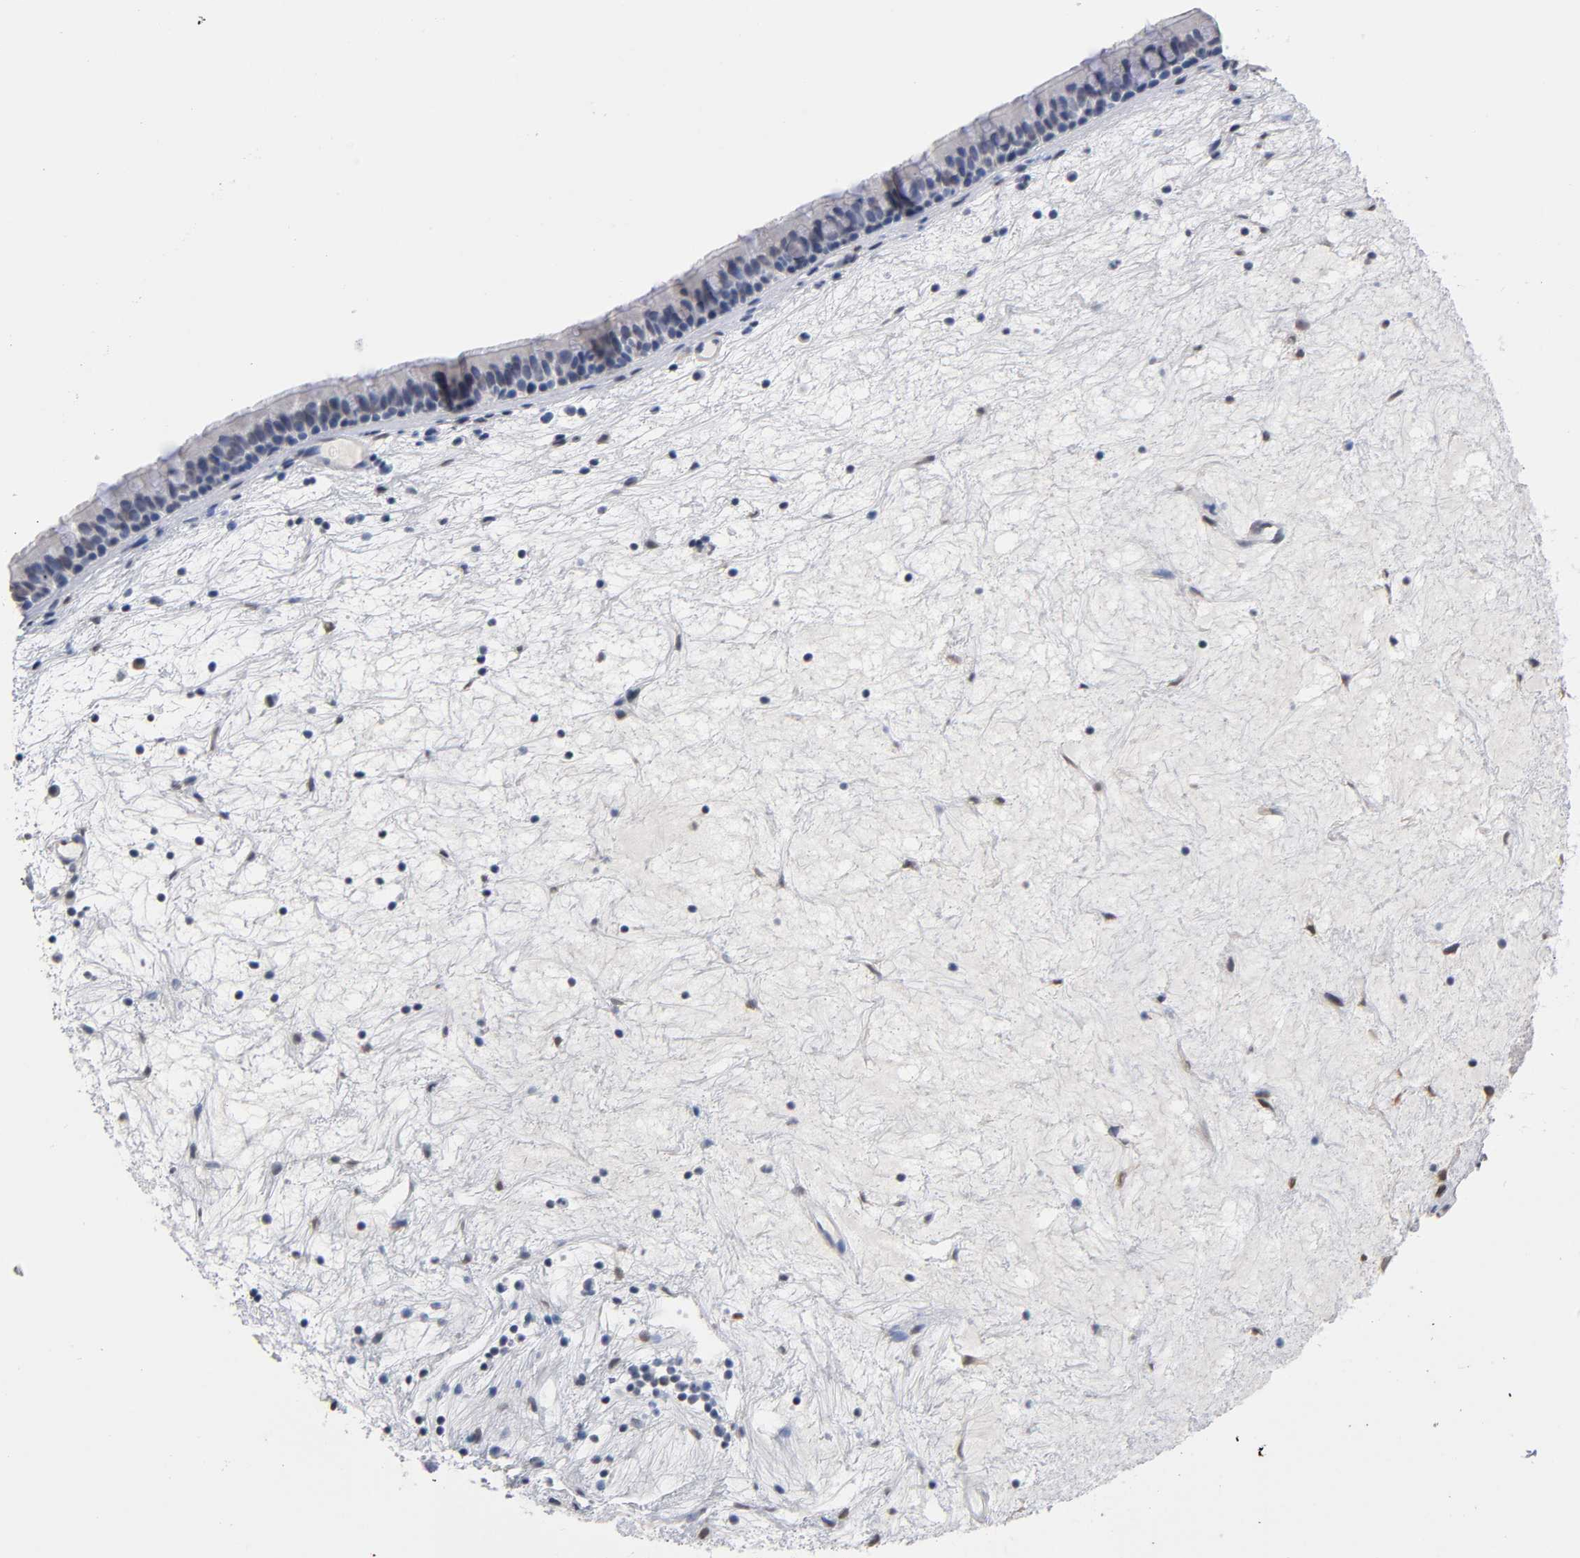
{"staining": {"intensity": "weak", "quantity": "25%-75%", "location": "cytoplasmic/membranous,nuclear"}, "tissue": "nasopharynx", "cell_type": "Respiratory epithelial cells", "image_type": "normal", "snomed": [{"axis": "morphology", "description": "Normal tissue, NOS"}, {"axis": "topography", "description": "Nasopharynx"}], "caption": "This histopathology image shows IHC staining of unremarkable human nasopharynx, with low weak cytoplasmic/membranous,nuclear expression in approximately 25%-75% of respiratory epithelial cells.", "gene": "CRABP2", "patient": {"sex": "female", "age": 78}}